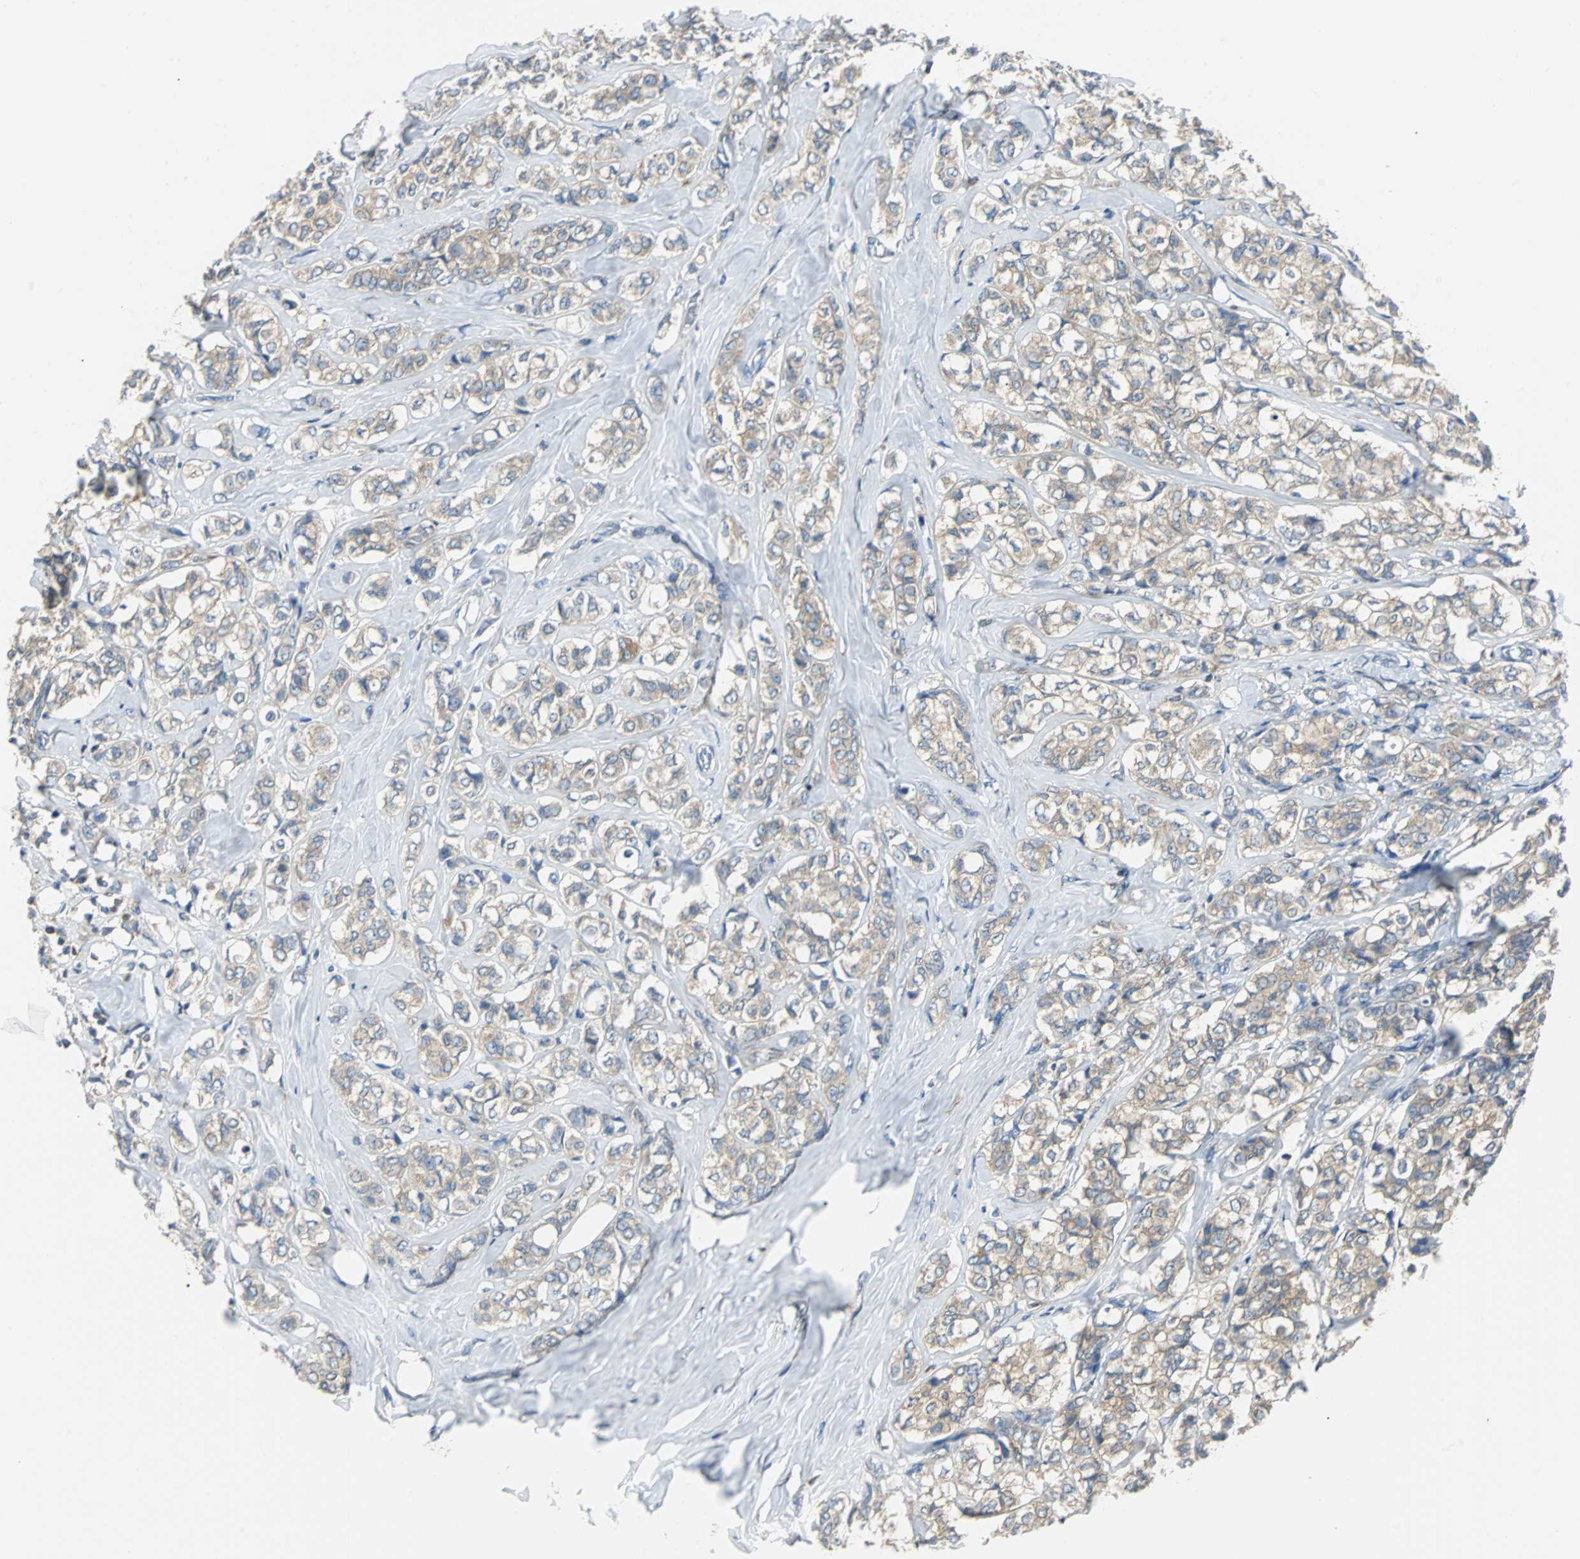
{"staining": {"intensity": "weak", "quantity": ">75%", "location": "cytoplasmic/membranous"}, "tissue": "breast cancer", "cell_type": "Tumor cells", "image_type": "cancer", "snomed": [{"axis": "morphology", "description": "Lobular carcinoma"}, {"axis": "topography", "description": "Breast"}], "caption": "Immunohistochemical staining of human breast cancer demonstrates low levels of weak cytoplasmic/membranous staining in about >75% of tumor cells. The staining was performed using DAB (3,3'-diaminobenzidine) to visualize the protein expression in brown, while the nuclei were stained in blue with hematoxylin (Magnification: 20x).", "gene": "TSC22D4", "patient": {"sex": "female", "age": 60}}